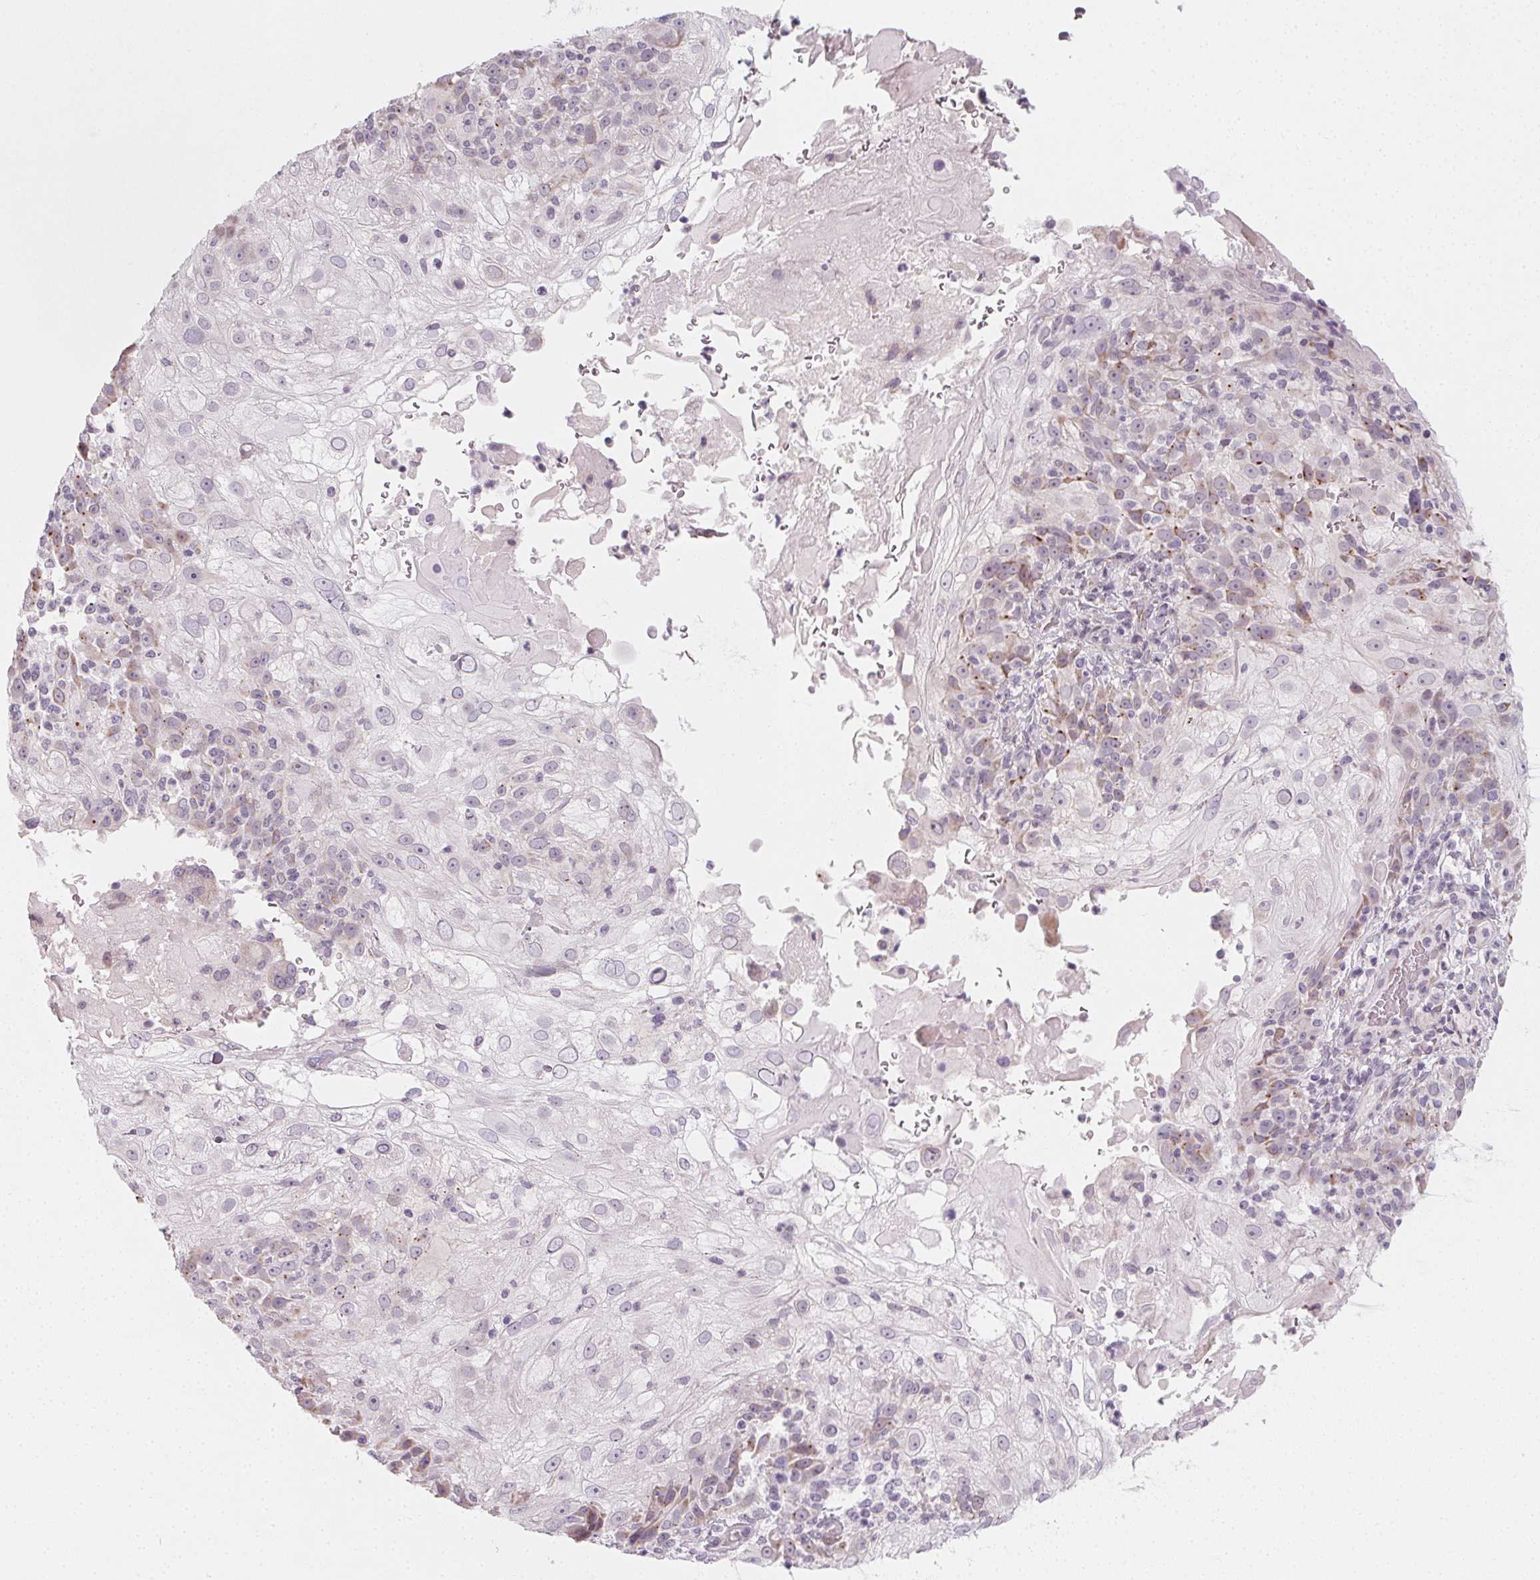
{"staining": {"intensity": "moderate", "quantity": "<25%", "location": "cytoplasmic/membranous"}, "tissue": "skin cancer", "cell_type": "Tumor cells", "image_type": "cancer", "snomed": [{"axis": "morphology", "description": "Normal tissue, NOS"}, {"axis": "morphology", "description": "Squamous cell carcinoma, NOS"}, {"axis": "topography", "description": "Skin"}], "caption": "This histopathology image demonstrates IHC staining of skin squamous cell carcinoma, with low moderate cytoplasmic/membranous expression in about <25% of tumor cells.", "gene": "CCDC96", "patient": {"sex": "female", "age": 83}}